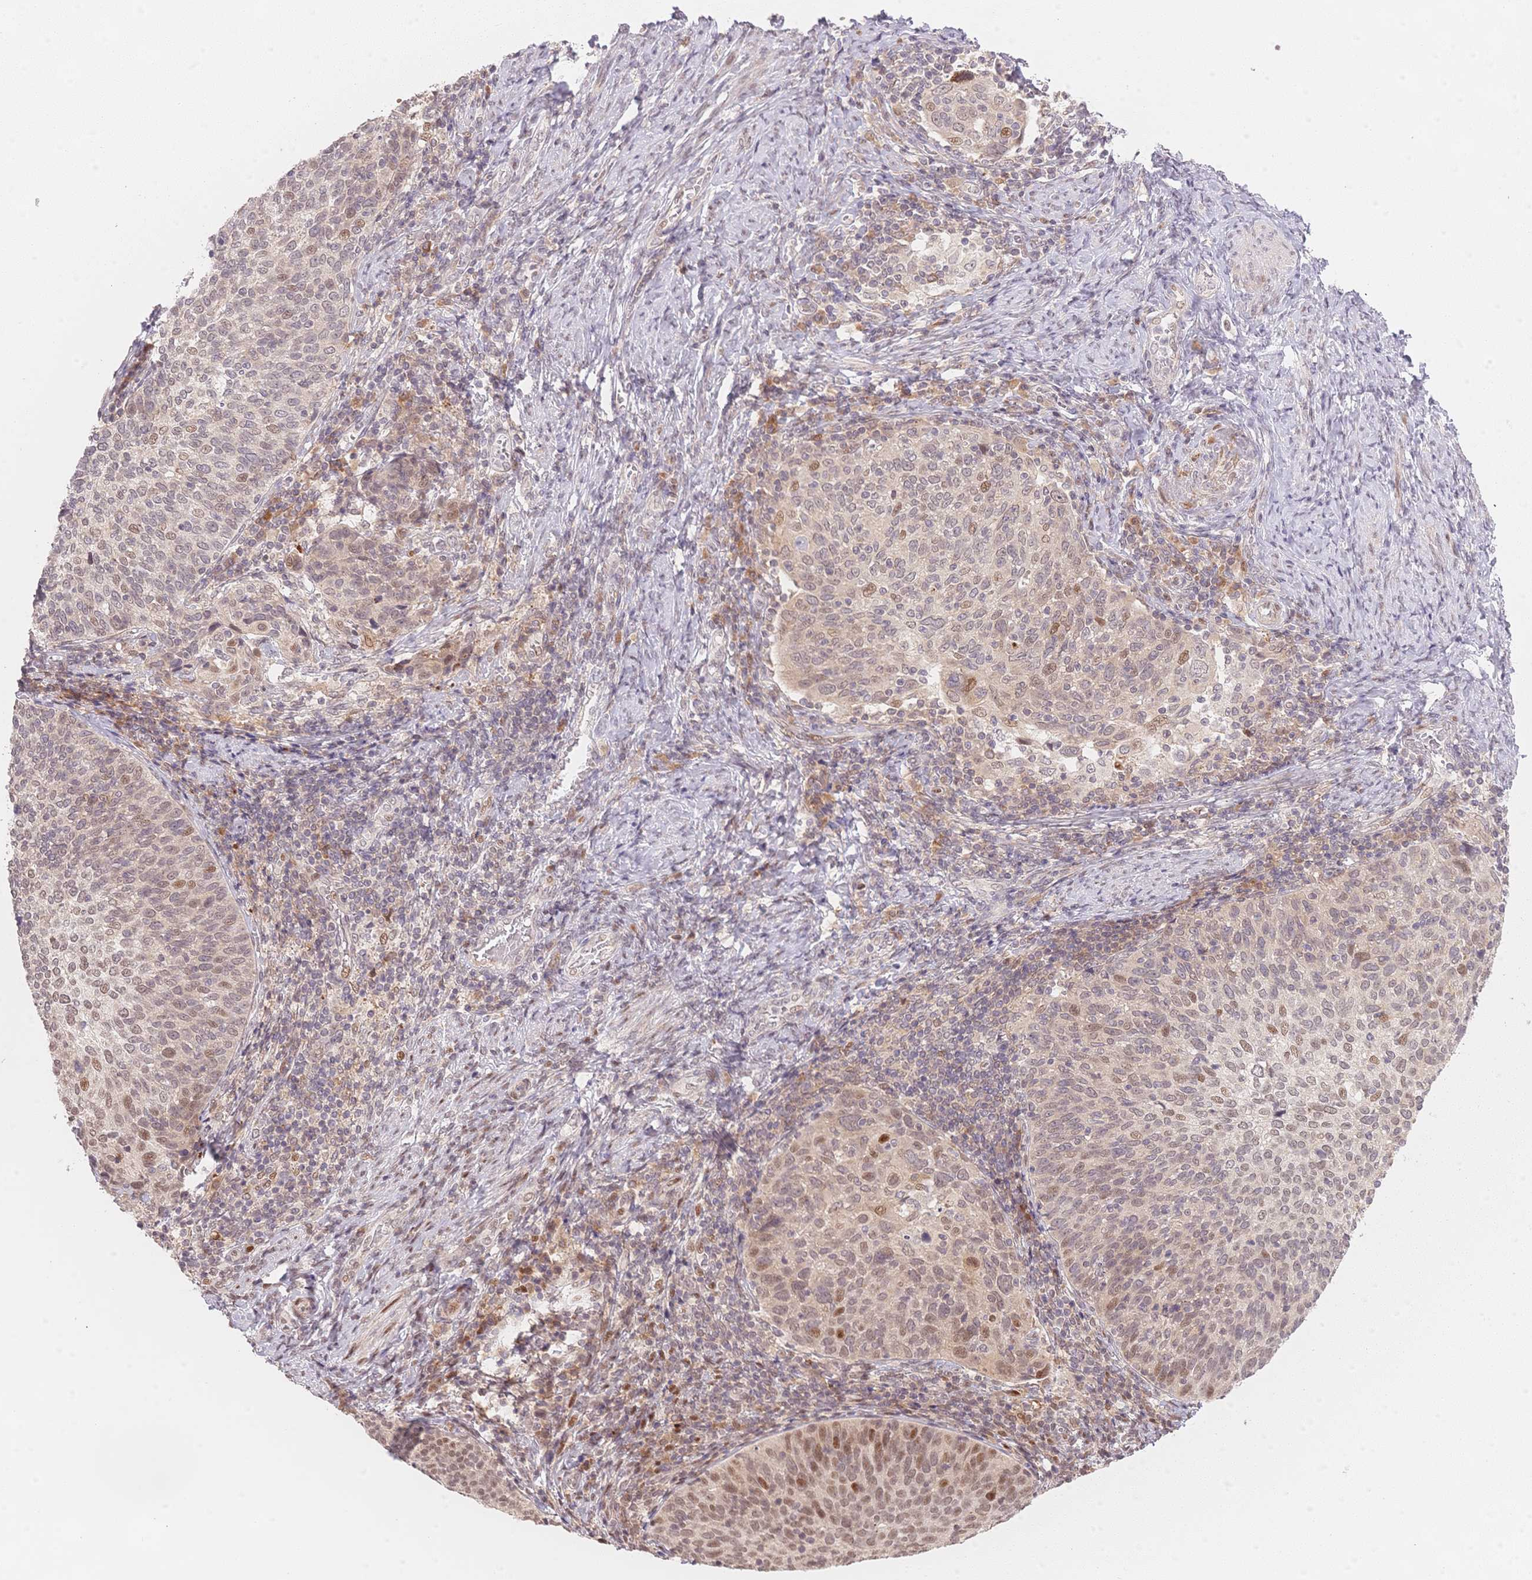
{"staining": {"intensity": "weak", "quantity": "<25%", "location": "nuclear"}, "tissue": "cervical cancer", "cell_type": "Tumor cells", "image_type": "cancer", "snomed": [{"axis": "morphology", "description": "Squamous cell carcinoma, NOS"}, {"axis": "topography", "description": "Cervix"}], "caption": "Immunohistochemistry image of neoplastic tissue: cervical cancer stained with DAB (3,3'-diaminobenzidine) reveals no significant protein positivity in tumor cells.", "gene": "STK39", "patient": {"sex": "female", "age": 61}}